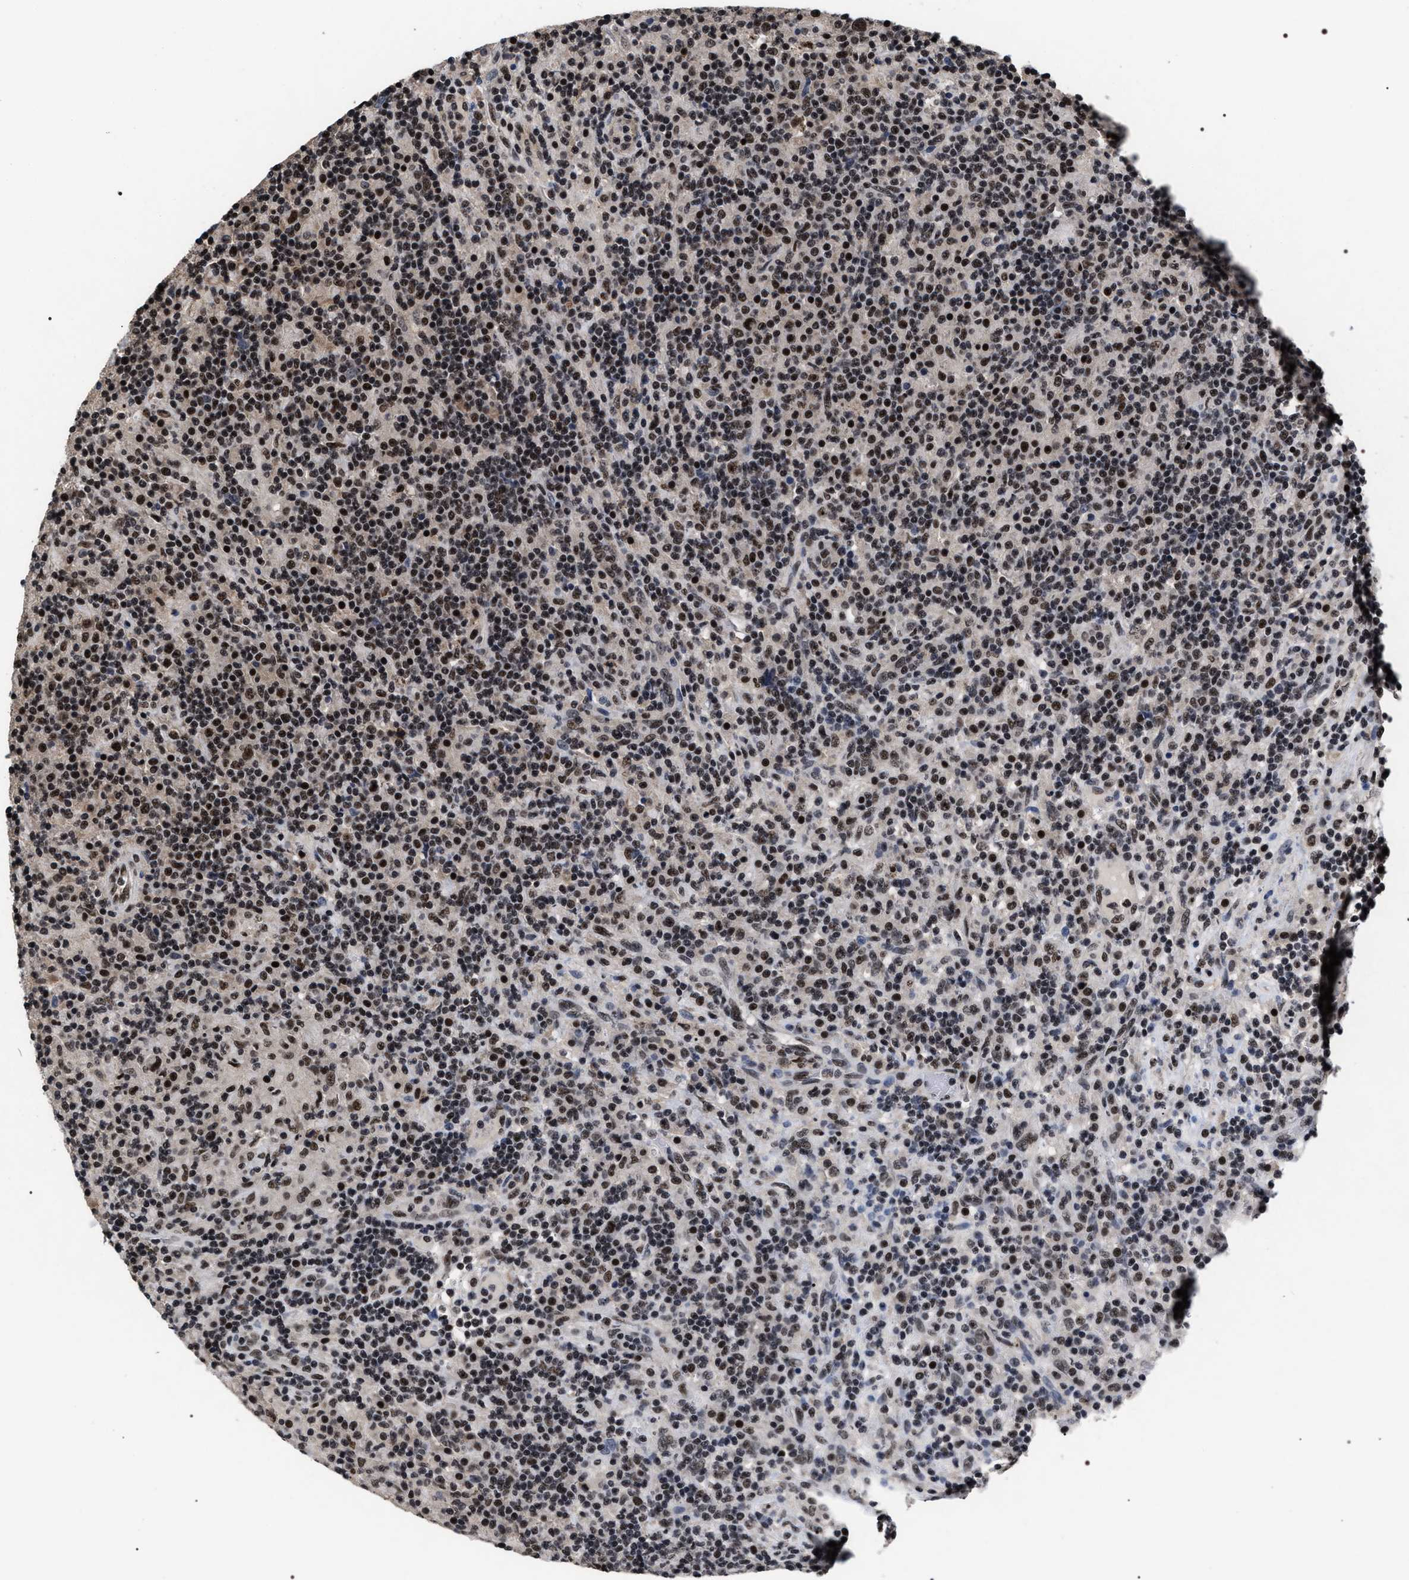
{"staining": {"intensity": "strong", "quantity": ">75%", "location": "nuclear"}, "tissue": "lymphoma", "cell_type": "Tumor cells", "image_type": "cancer", "snomed": [{"axis": "morphology", "description": "Hodgkin's disease, NOS"}, {"axis": "topography", "description": "Lymph node"}], "caption": "Immunohistochemical staining of lymphoma demonstrates high levels of strong nuclear protein expression in approximately >75% of tumor cells.", "gene": "RRP1B", "patient": {"sex": "male", "age": 70}}